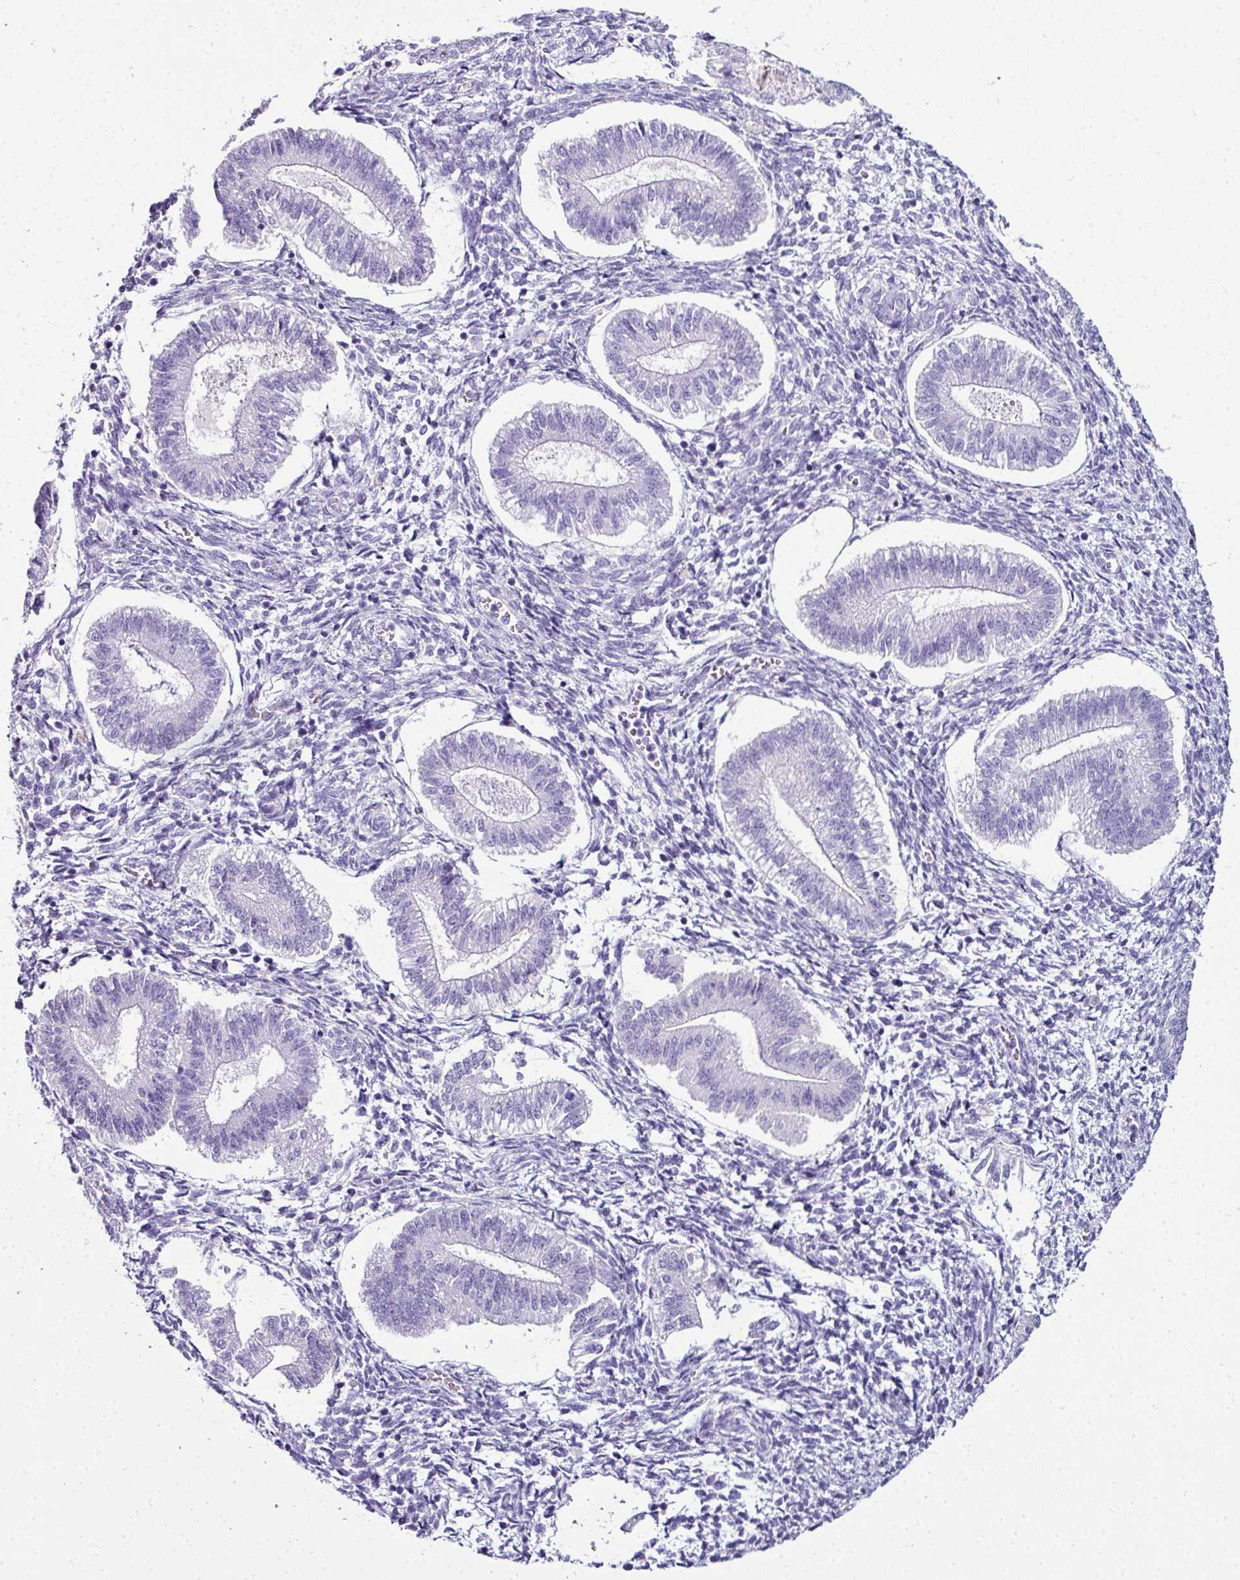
{"staining": {"intensity": "negative", "quantity": "none", "location": "none"}, "tissue": "endometrium", "cell_type": "Cells in endometrial stroma", "image_type": "normal", "snomed": [{"axis": "morphology", "description": "Normal tissue, NOS"}, {"axis": "topography", "description": "Endometrium"}], "caption": "High power microscopy histopathology image of an immunohistochemistry (IHC) histopathology image of unremarkable endometrium, revealing no significant expression in cells in endometrial stroma. (Brightfield microscopy of DAB immunohistochemistry (IHC) at high magnification).", "gene": "NAPSA", "patient": {"sex": "female", "age": 25}}